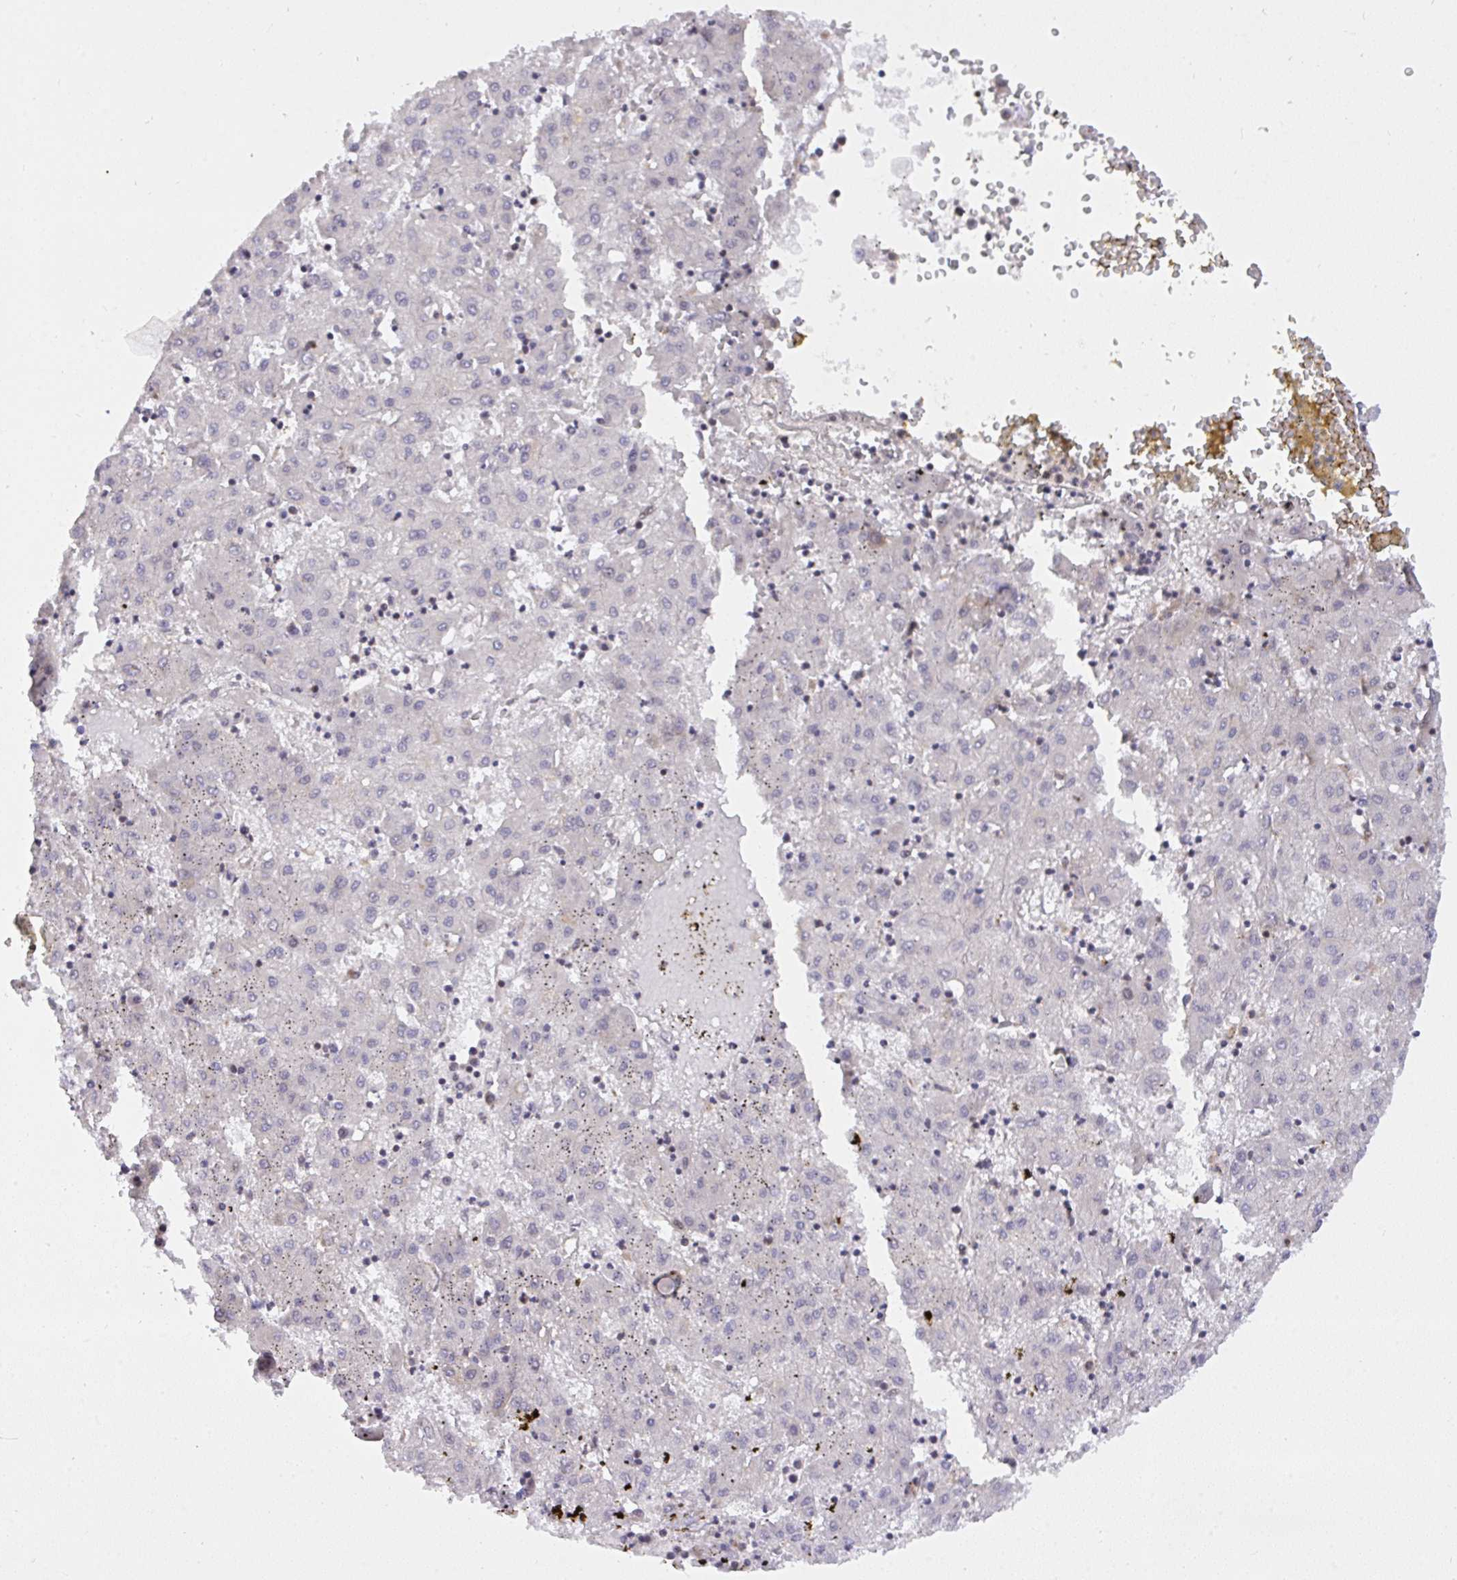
{"staining": {"intensity": "negative", "quantity": "none", "location": "none"}, "tissue": "liver cancer", "cell_type": "Tumor cells", "image_type": "cancer", "snomed": [{"axis": "morphology", "description": "Carcinoma, Hepatocellular, NOS"}, {"axis": "topography", "description": "Liver"}], "caption": "Liver cancer stained for a protein using immunohistochemistry (IHC) shows no positivity tumor cells.", "gene": "ERI1", "patient": {"sex": "male", "age": 72}}